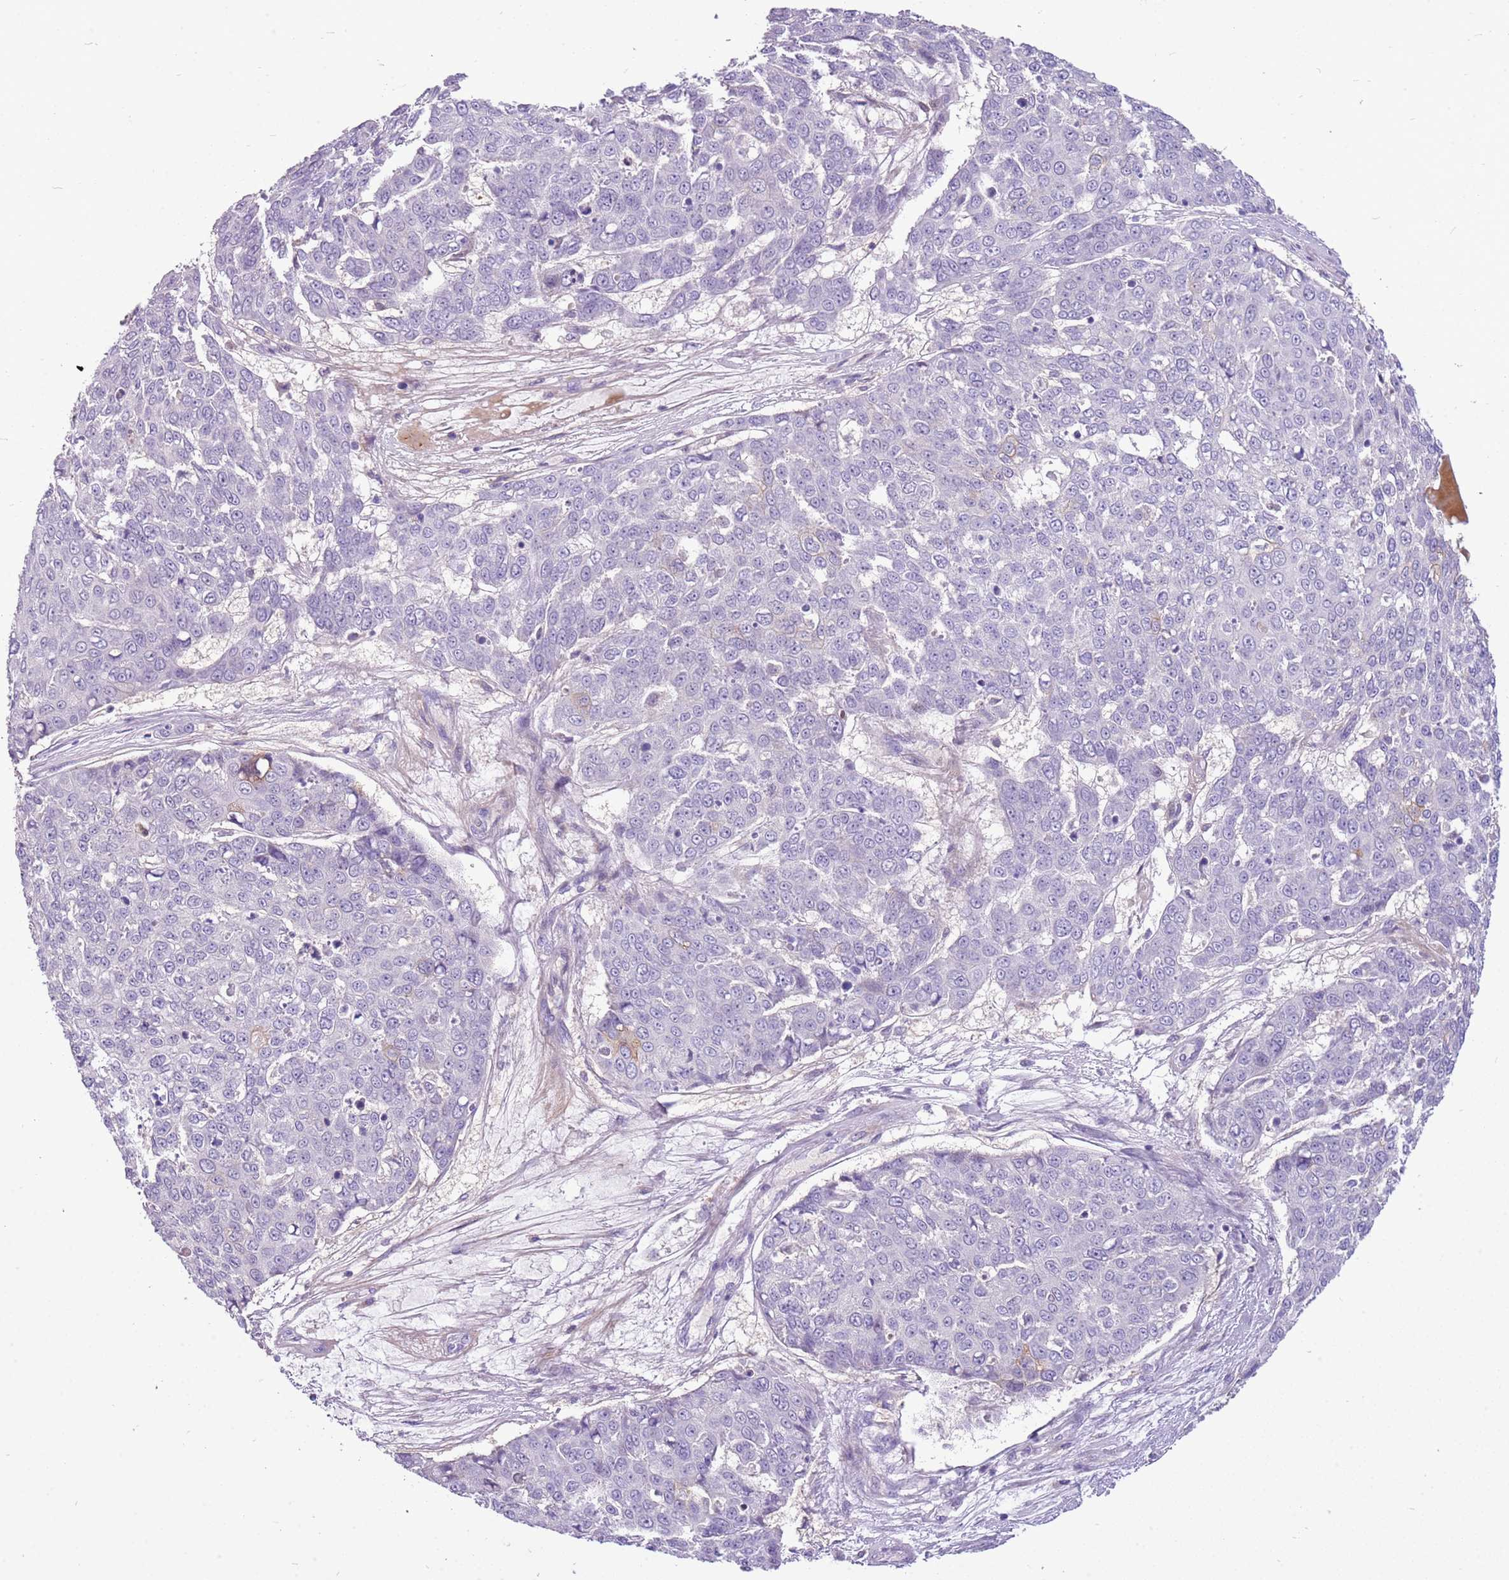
{"staining": {"intensity": "negative", "quantity": "none", "location": "none"}, "tissue": "skin cancer", "cell_type": "Tumor cells", "image_type": "cancer", "snomed": [{"axis": "morphology", "description": "Squamous cell carcinoma, NOS"}, {"axis": "topography", "description": "Skin"}], "caption": "Skin squamous cell carcinoma was stained to show a protein in brown. There is no significant positivity in tumor cells.", "gene": "SCAMP5", "patient": {"sex": "male", "age": 71}}